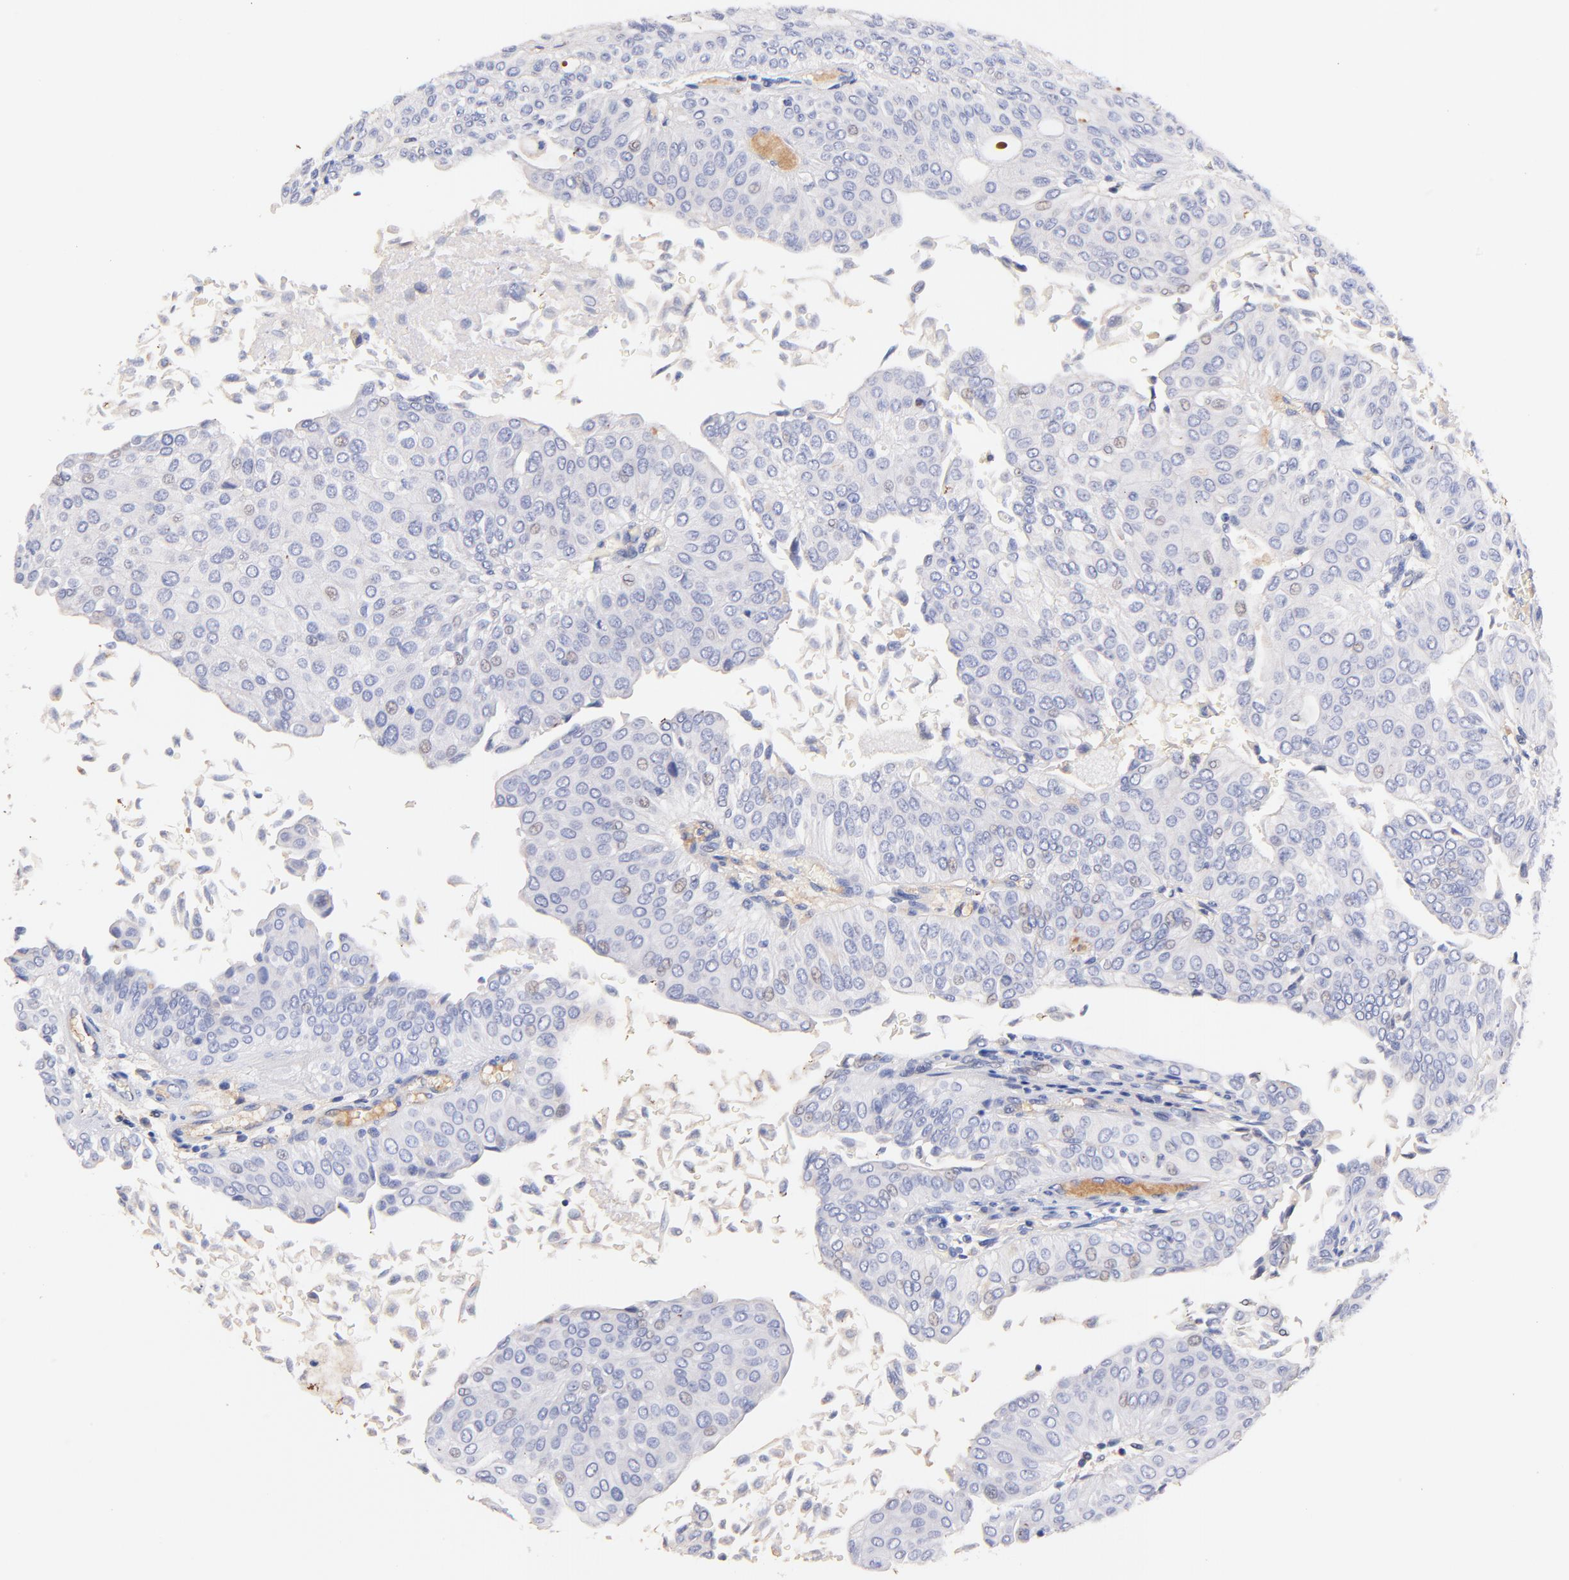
{"staining": {"intensity": "negative", "quantity": "none", "location": "none"}, "tissue": "urothelial cancer", "cell_type": "Tumor cells", "image_type": "cancer", "snomed": [{"axis": "morphology", "description": "Urothelial carcinoma, Low grade"}, {"axis": "topography", "description": "Urinary bladder"}], "caption": "Tumor cells are negative for protein expression in human urothelial cancer.", "gene": "IGLV7-43", "patient": {"sex": "male", "age": 64}}